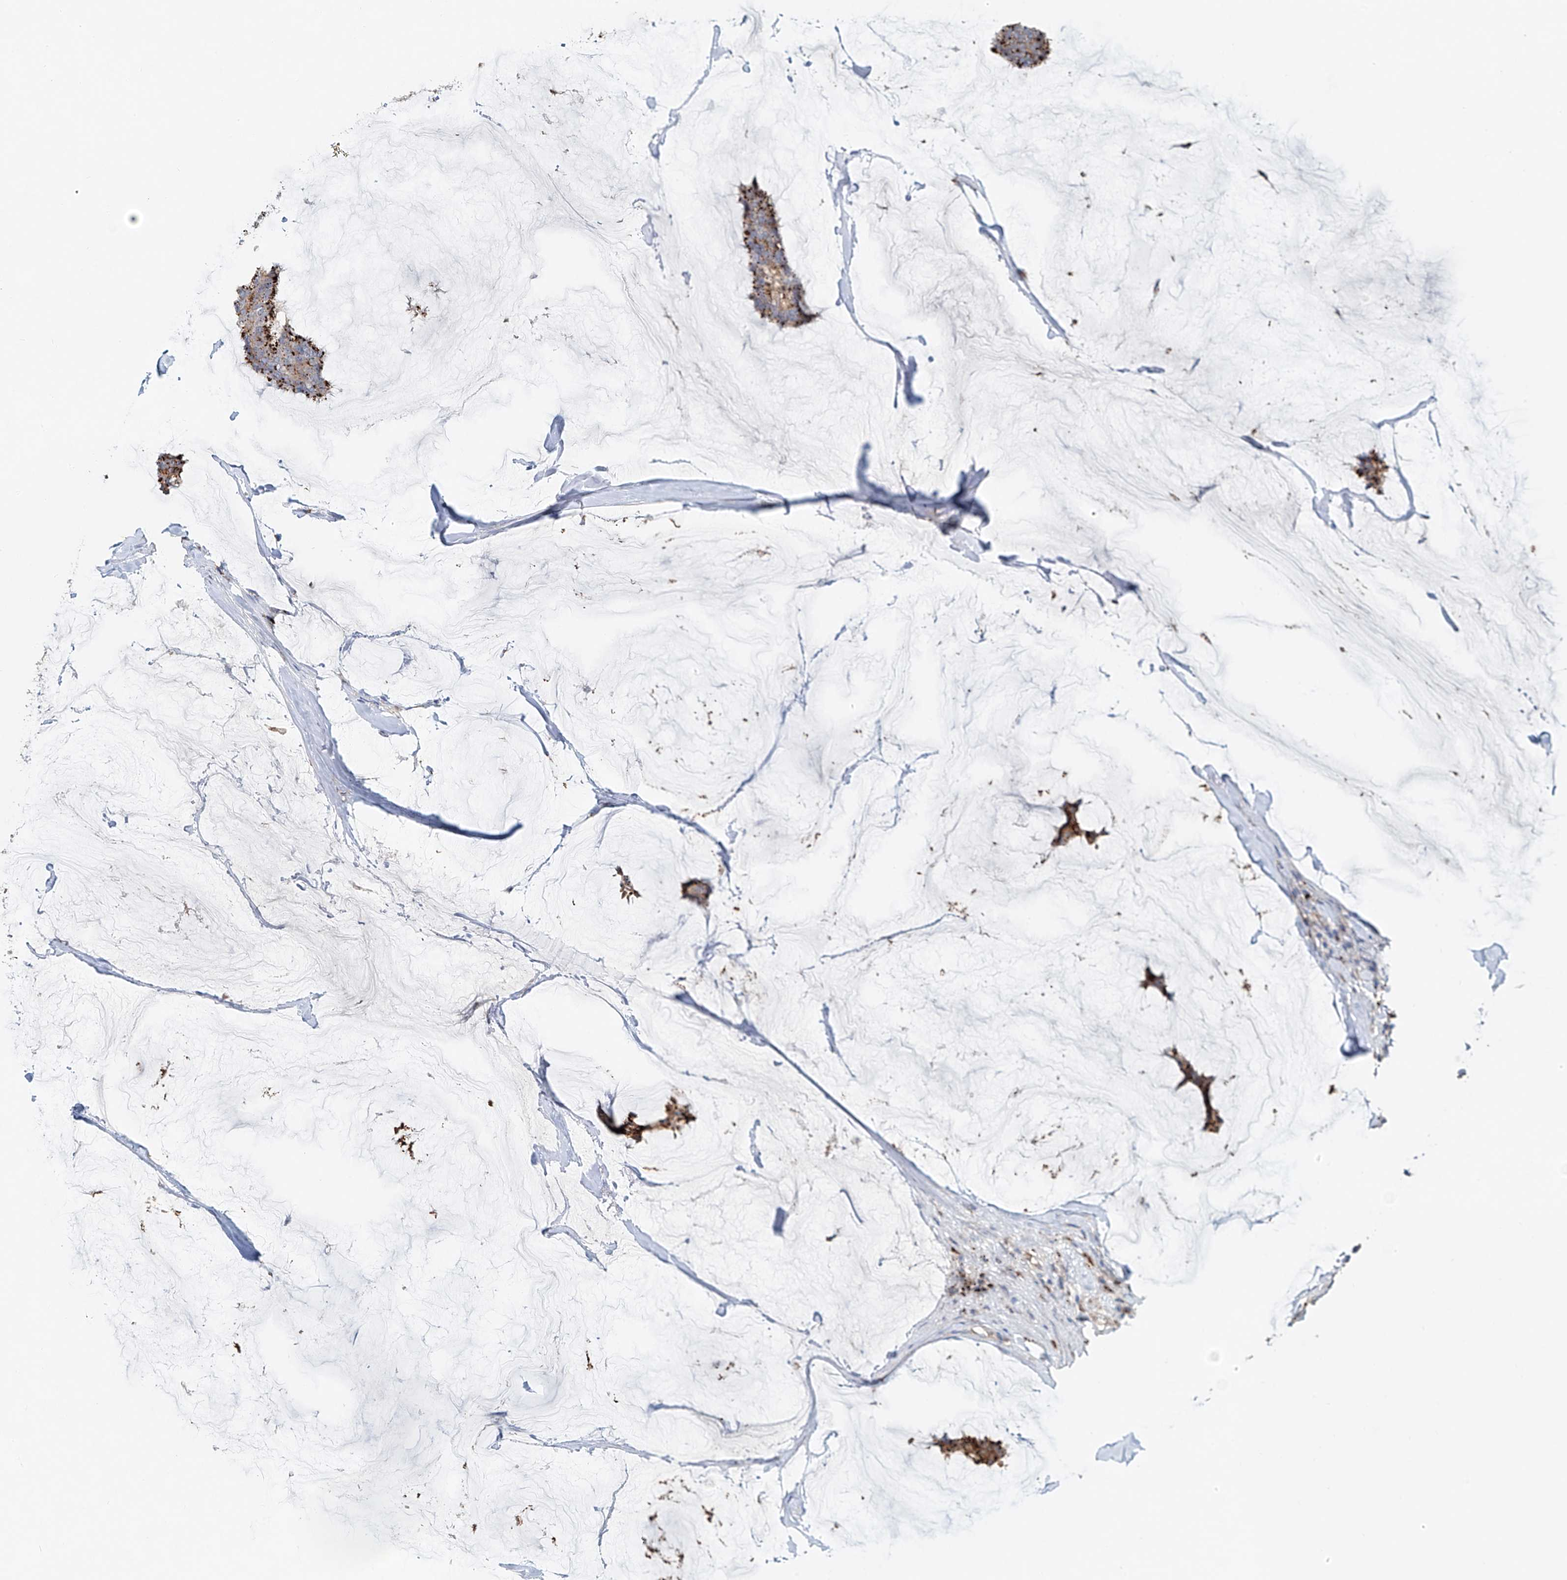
{"staining": {"intensity": "strong", "quantity": "25%-75%", "location": "cytoplasmic/membranous"}, "tissue": "breast cancer", "cell_type": "Tumor cells", "image_type": "cancer", "snomed": [{"axis": "morphology", "description": "Duct carcinoma"}, {"axis": "topography", "description": "Breast"}], "caption": "DAB (3,3'-diaminobenzidine) immunohistochemical staining of human breast cancer demonstrates strong cytoplasmic/membranous protein staining in about 25%-75% of tumor cells. The staining is performed using DAB brown chromogen to label protein expression. The nuclei are counter-stained blue using hematoxylin.", "gene": "TRIM47", "patient": {"sex": "female", "age": 93}}